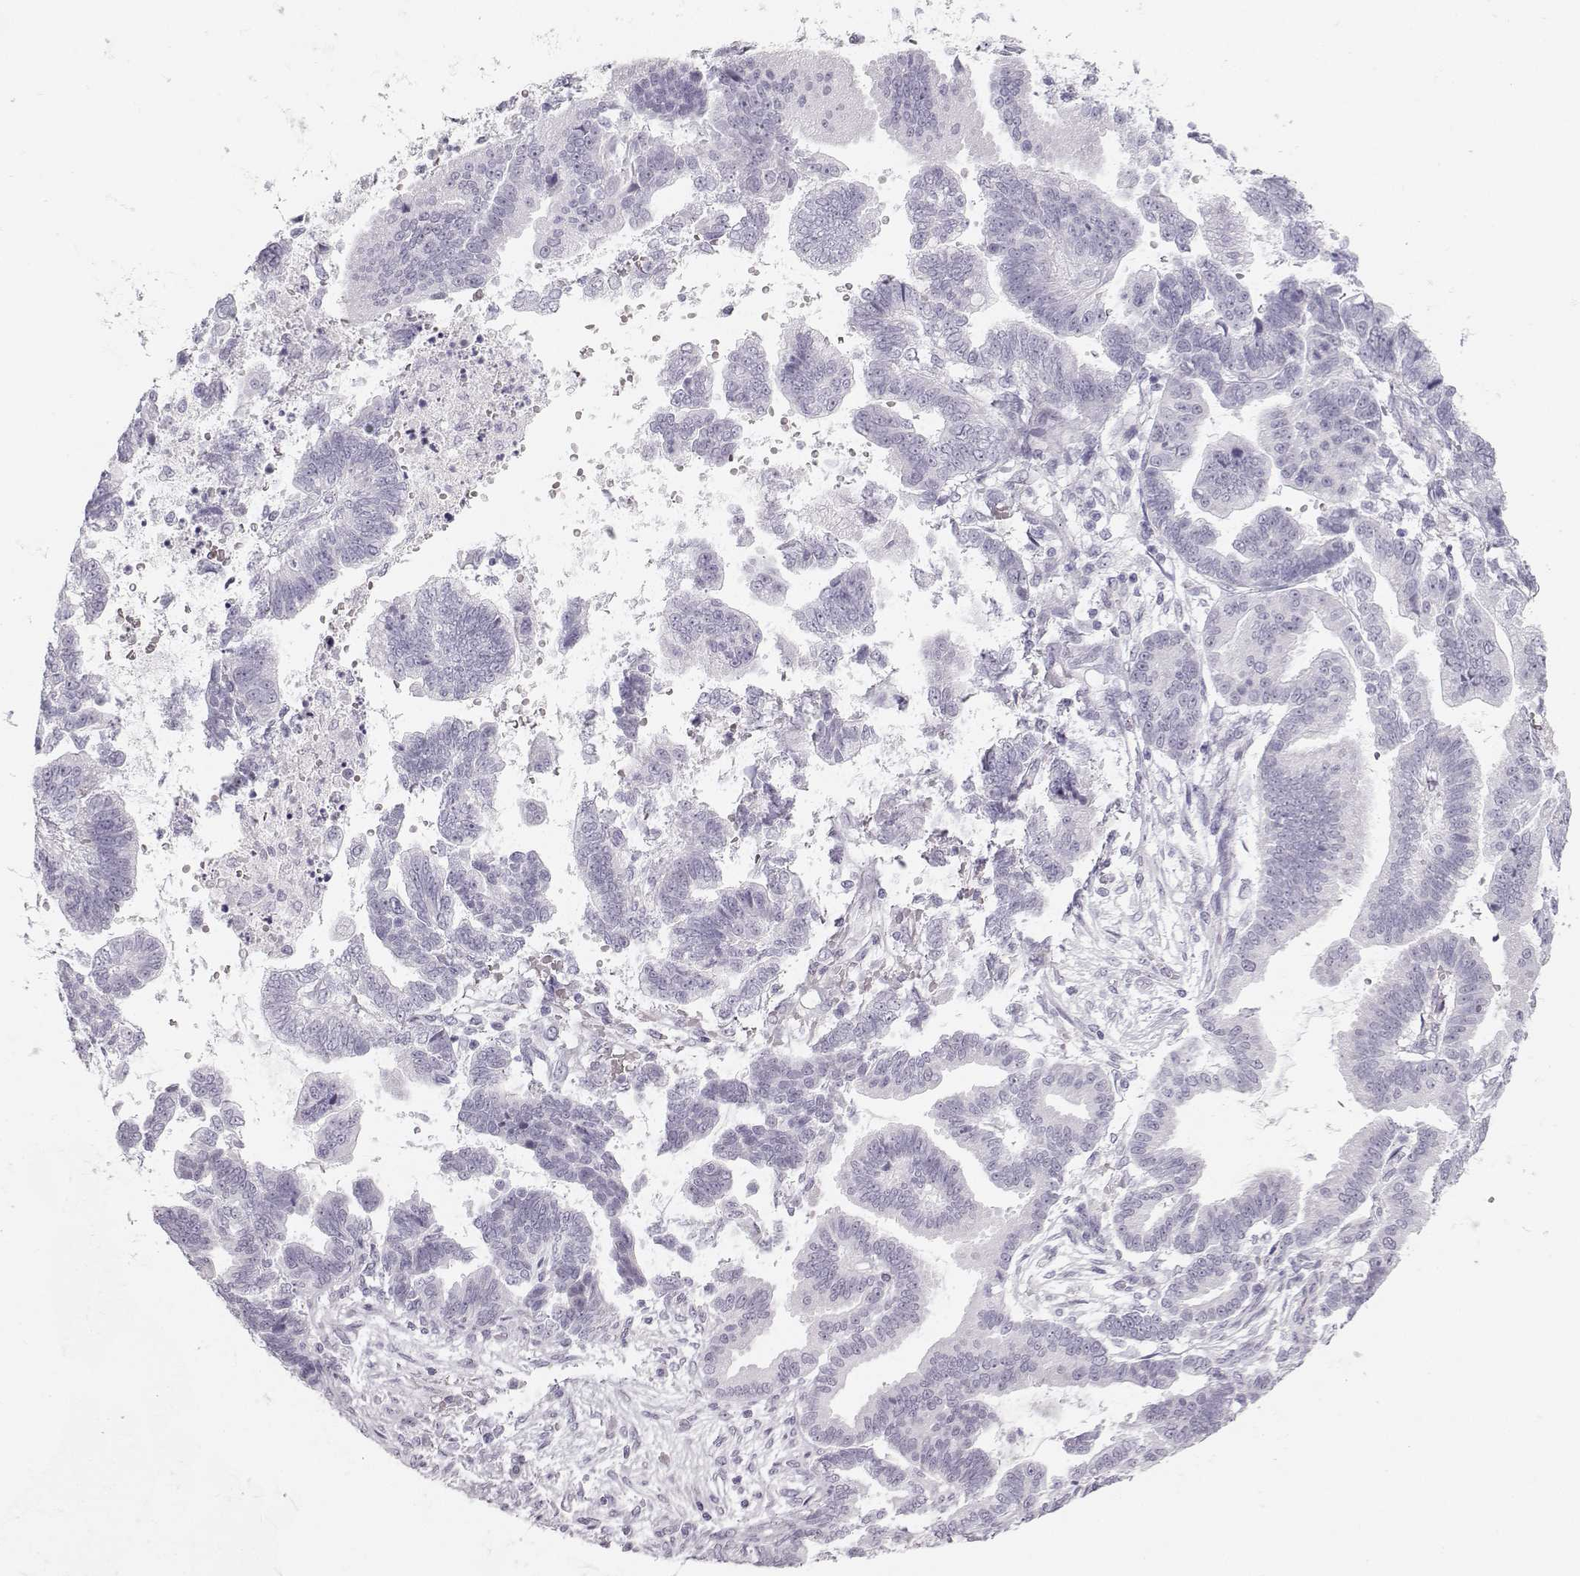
{"staining": {"intensity": "negative", "quantity": "none", "location": "none"}, "tissue": "stomach cancer", "cell_type": "Tumor cells", "image_type": "cancer", "snomed": [{"axis": "morphology", "description": "Adenocarcinoma, NOS"}, {"axis": "topography", "description": "Stomach"}], "caption": "Immunohistochemistry histopathology image of human stomach cancer (adenocarcinoma) stained for a protein (brown), which displays no expression in tumor cells.", "gene": "CASR", "patient": {"sex": "male", "age": 83}}